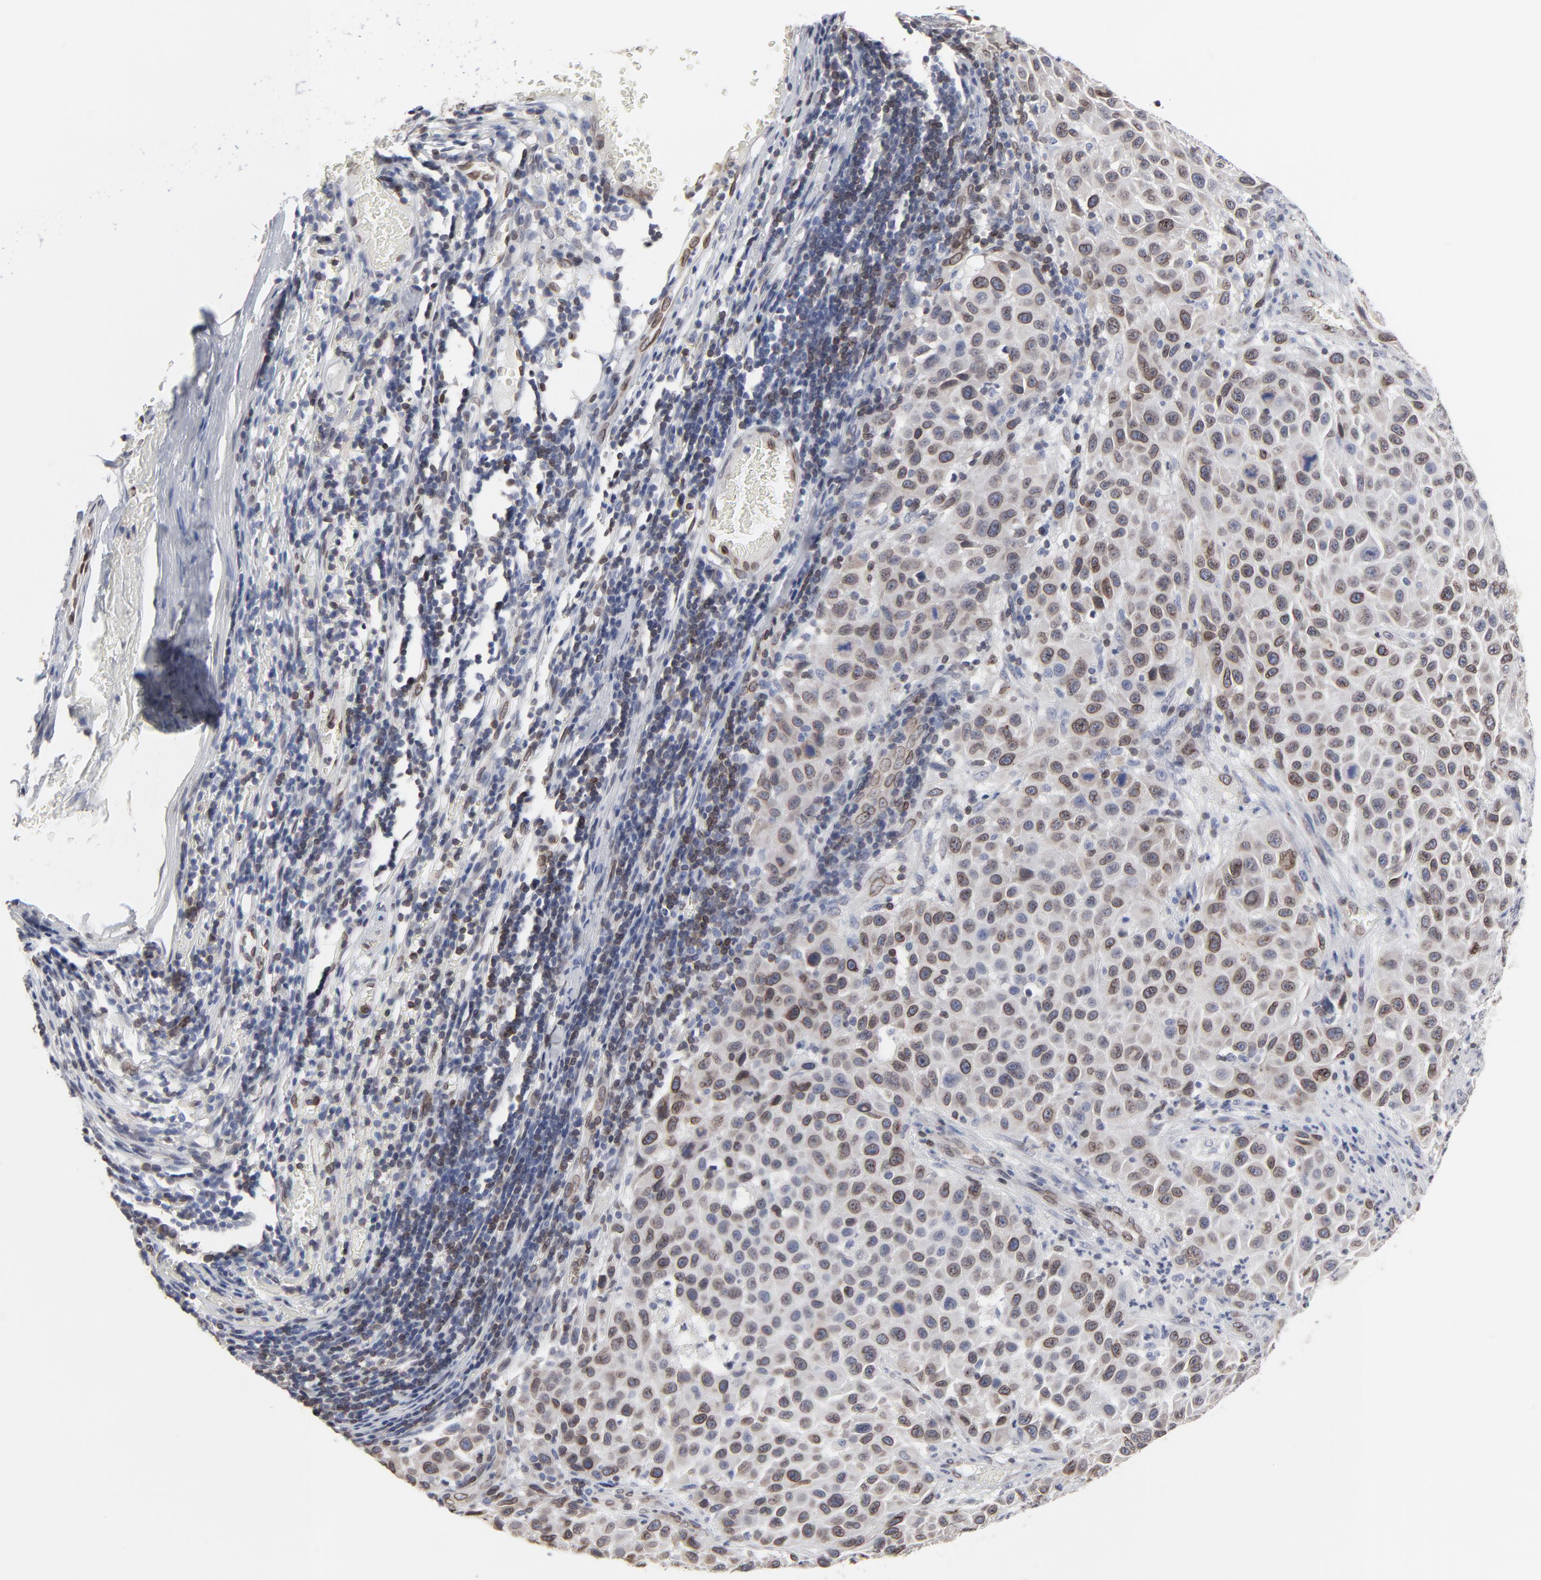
{"staining": {"intensity": "weak", "quantity": ">75%", "location": "cytoplasmic/membranous,nuclear"}, "tissue": "melanoma", "cell_type": "Tumor cells", "image_type": "cancer", "snomed": [{"axis": "morphology", "description": "Malignant melanoma, Metastatic site"}, {"axis": "topography", "description": "Lymph node"}], "caption": "High-power microscopy captured an immunohistochemistry (IHC) histopathology image of malignant melanoma (metastatic site), revealing weak cytoplasmic/membranous and nuclear expression in approximately >75% of tumor cells.", "gene": "SYNE2", "patient": {"sex": "male", "age": 61}}